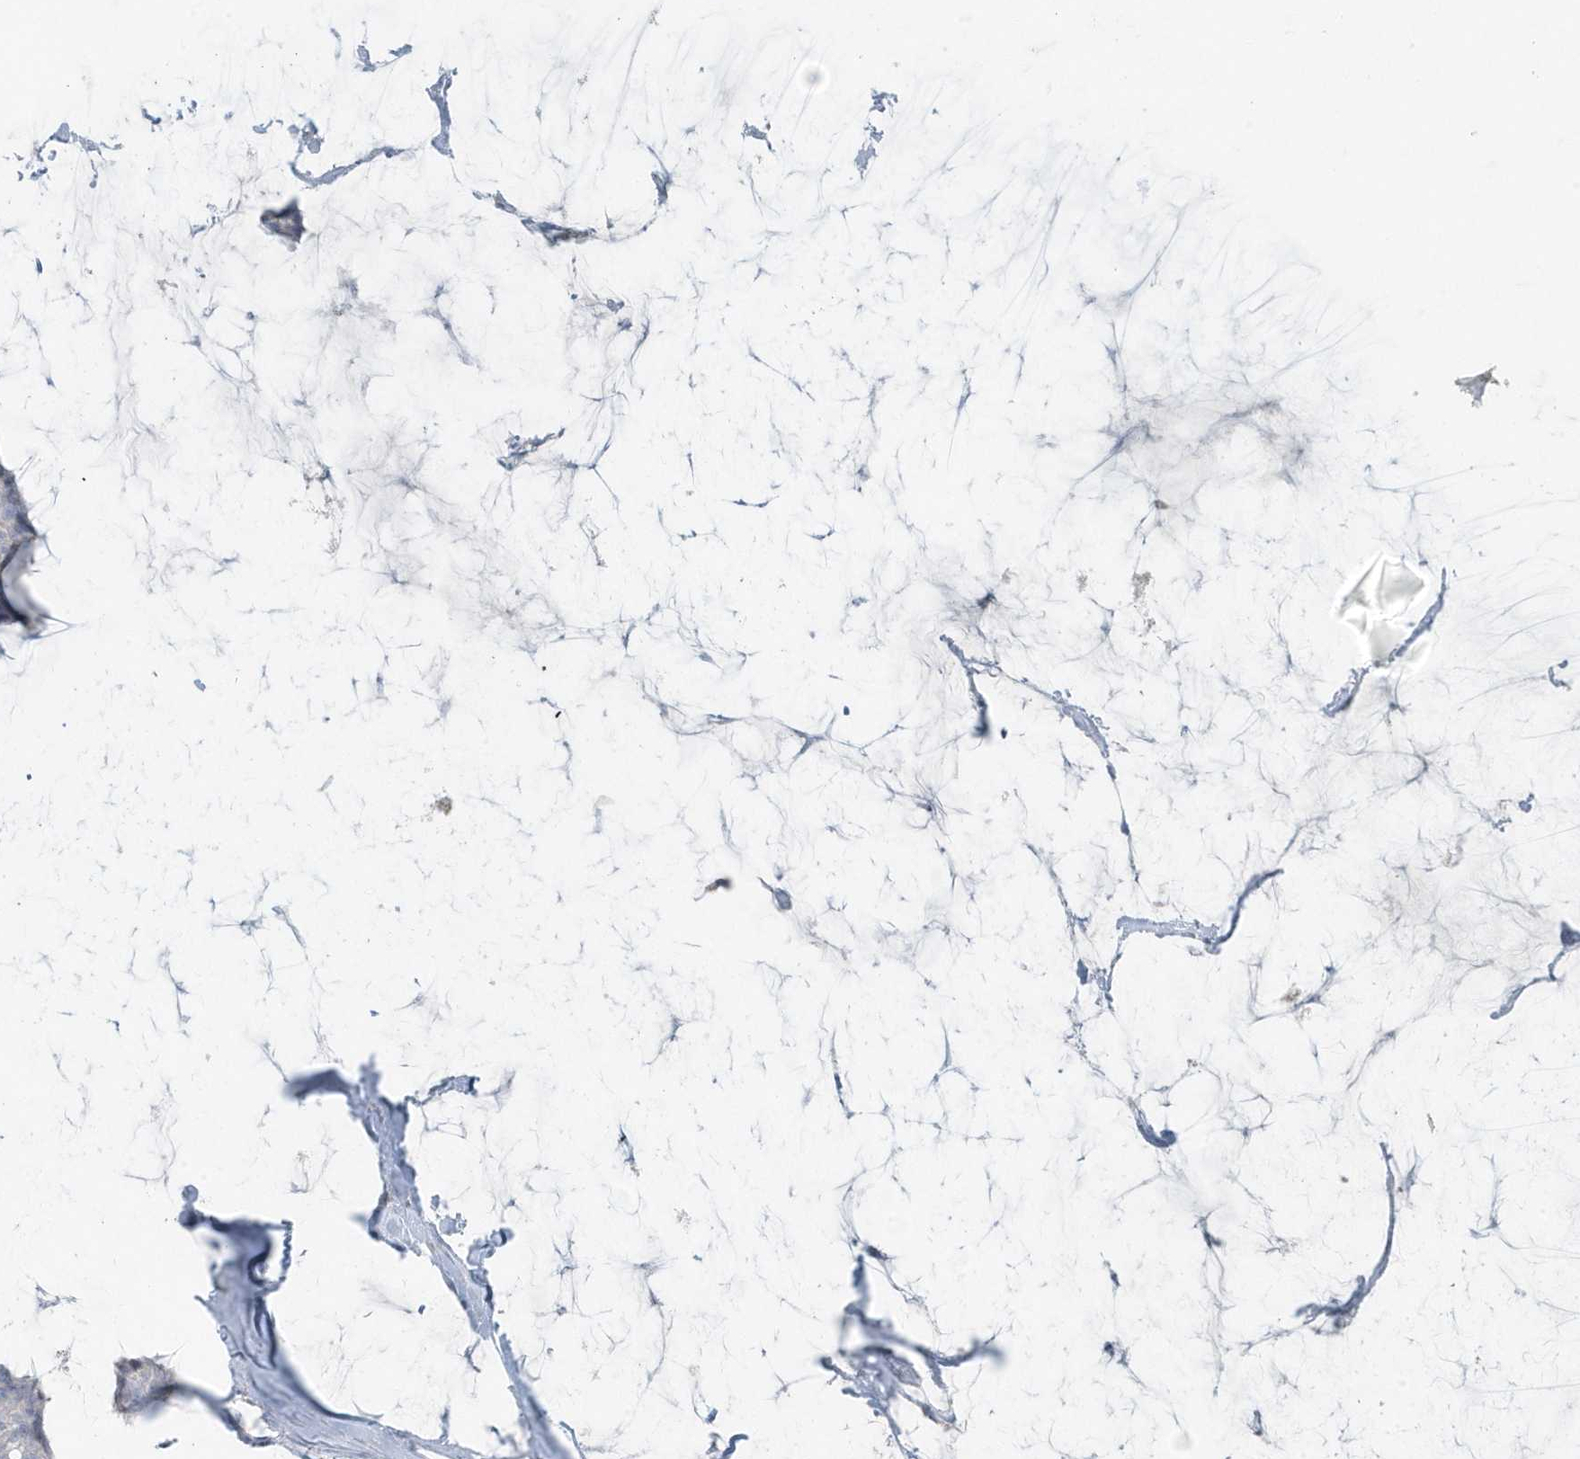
{"staining": {"intensity": "negative", "quantity": "none", "location": "none"}, "tissue": "breast cancer", "cell_type": "Tumor cells", "image_type": "cancer", "snomed": [{"axis": "morphology", "description": "Duct carcinoma"}, {"axis": "topography", "description": "Breast"}], "caption": "The image displays no staining of tumor cells in breast cancer (infiltrating ductal carcinoma).", "gene": "ACTC1", "patient": {"sex": "female", "age": 93}}